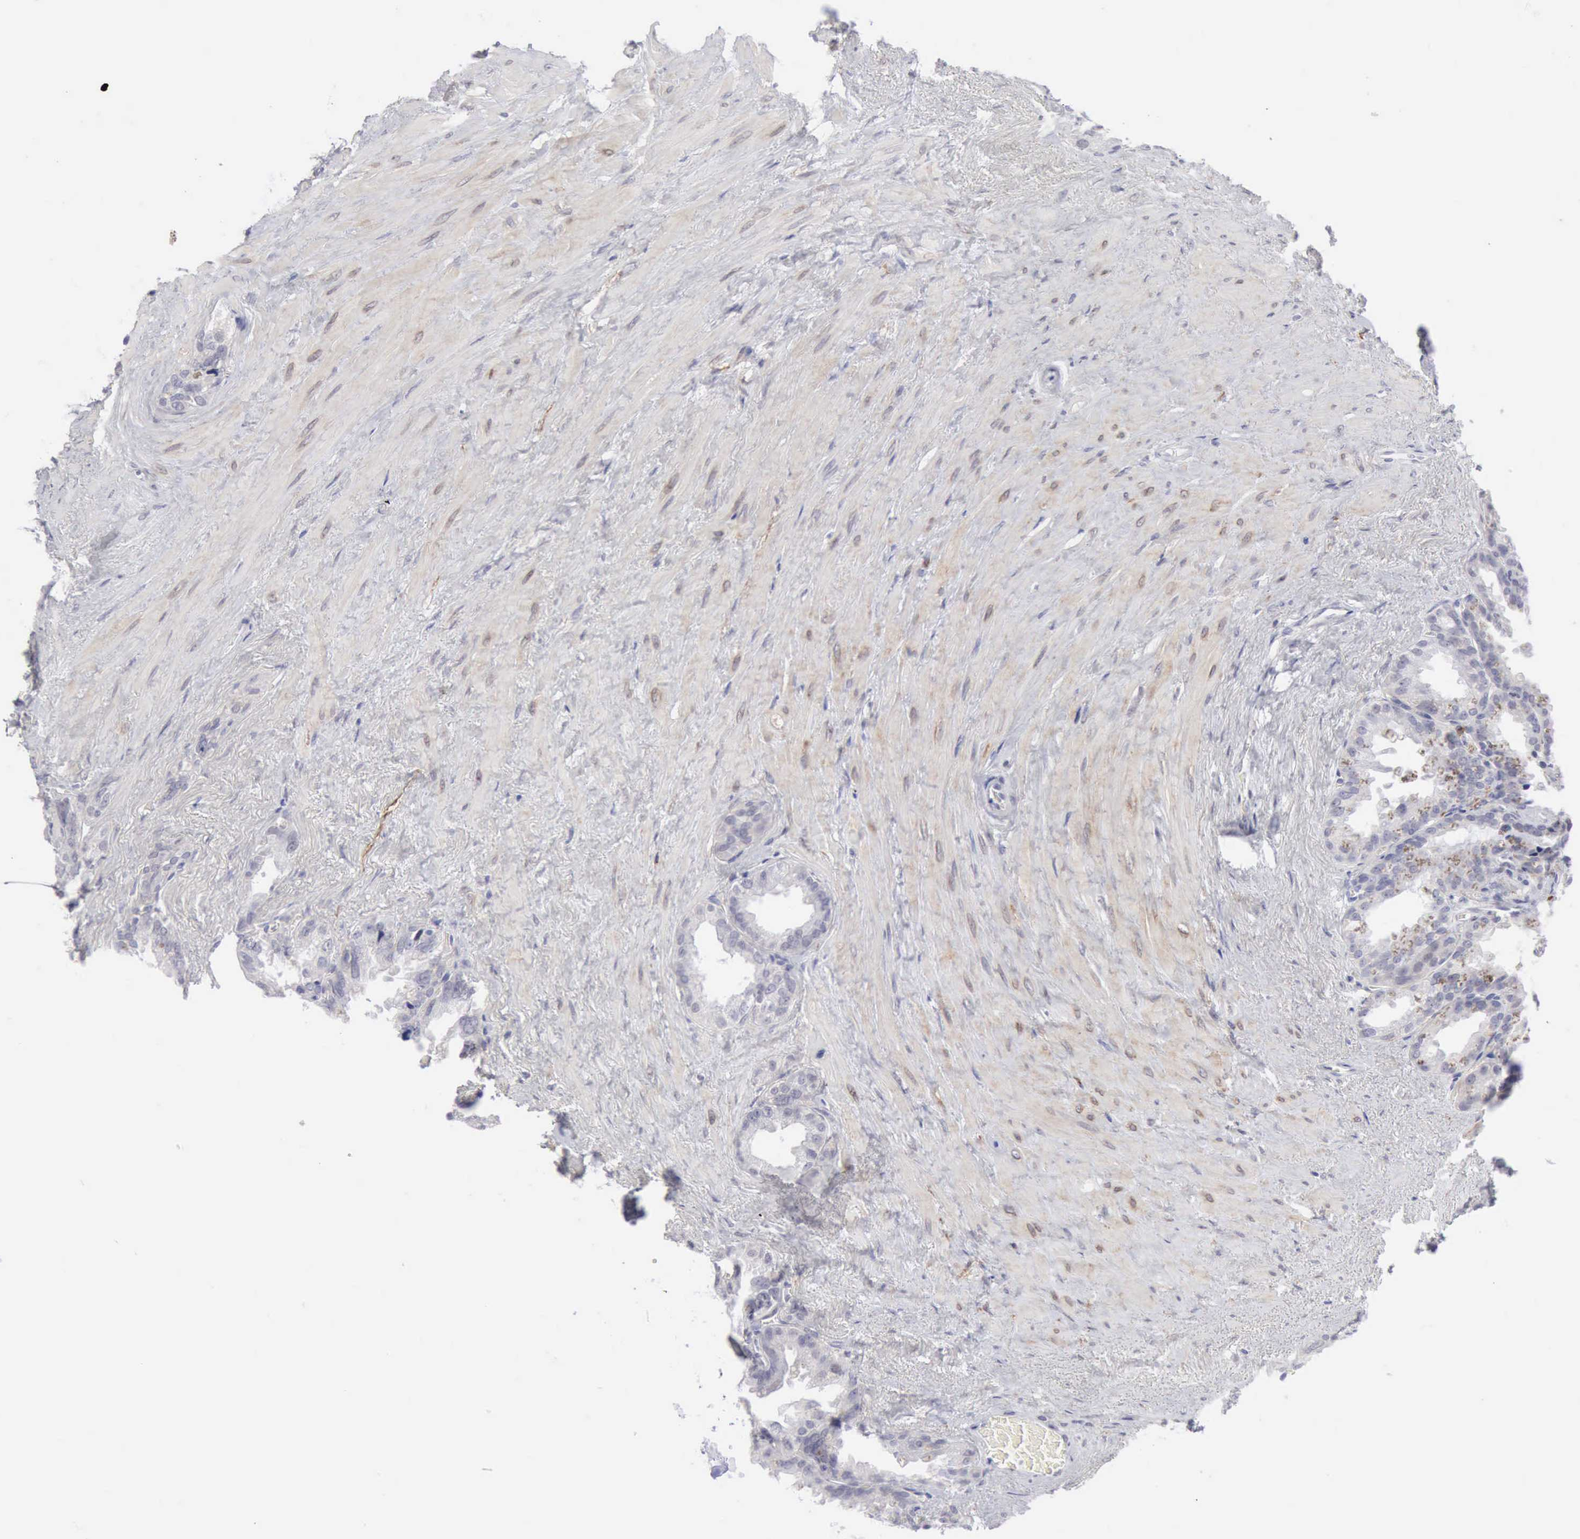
{"staining": {"intensity": "negative", "quantity": "none", "location": "none"}, "tissue": "seminal vesicle", "cell_type": "Glandular cells", "image_type": "normal", "snomed": [{"axis": "morphology", "description": "Normal tissue, NOS"}, {"axis": "topography", "description": "Prostate"}, {"axis": "topography", "description": "Seminal veicle"}], "caption": "IHC histopathology image of benign seminal vesicle: seminal vesicle stained with DAB (3,3'-diaminobenzidine) reveals no significant protein staining in glandular cells.", "gene": "TFRC", "patient": {"sex": "male", "age": 63}}